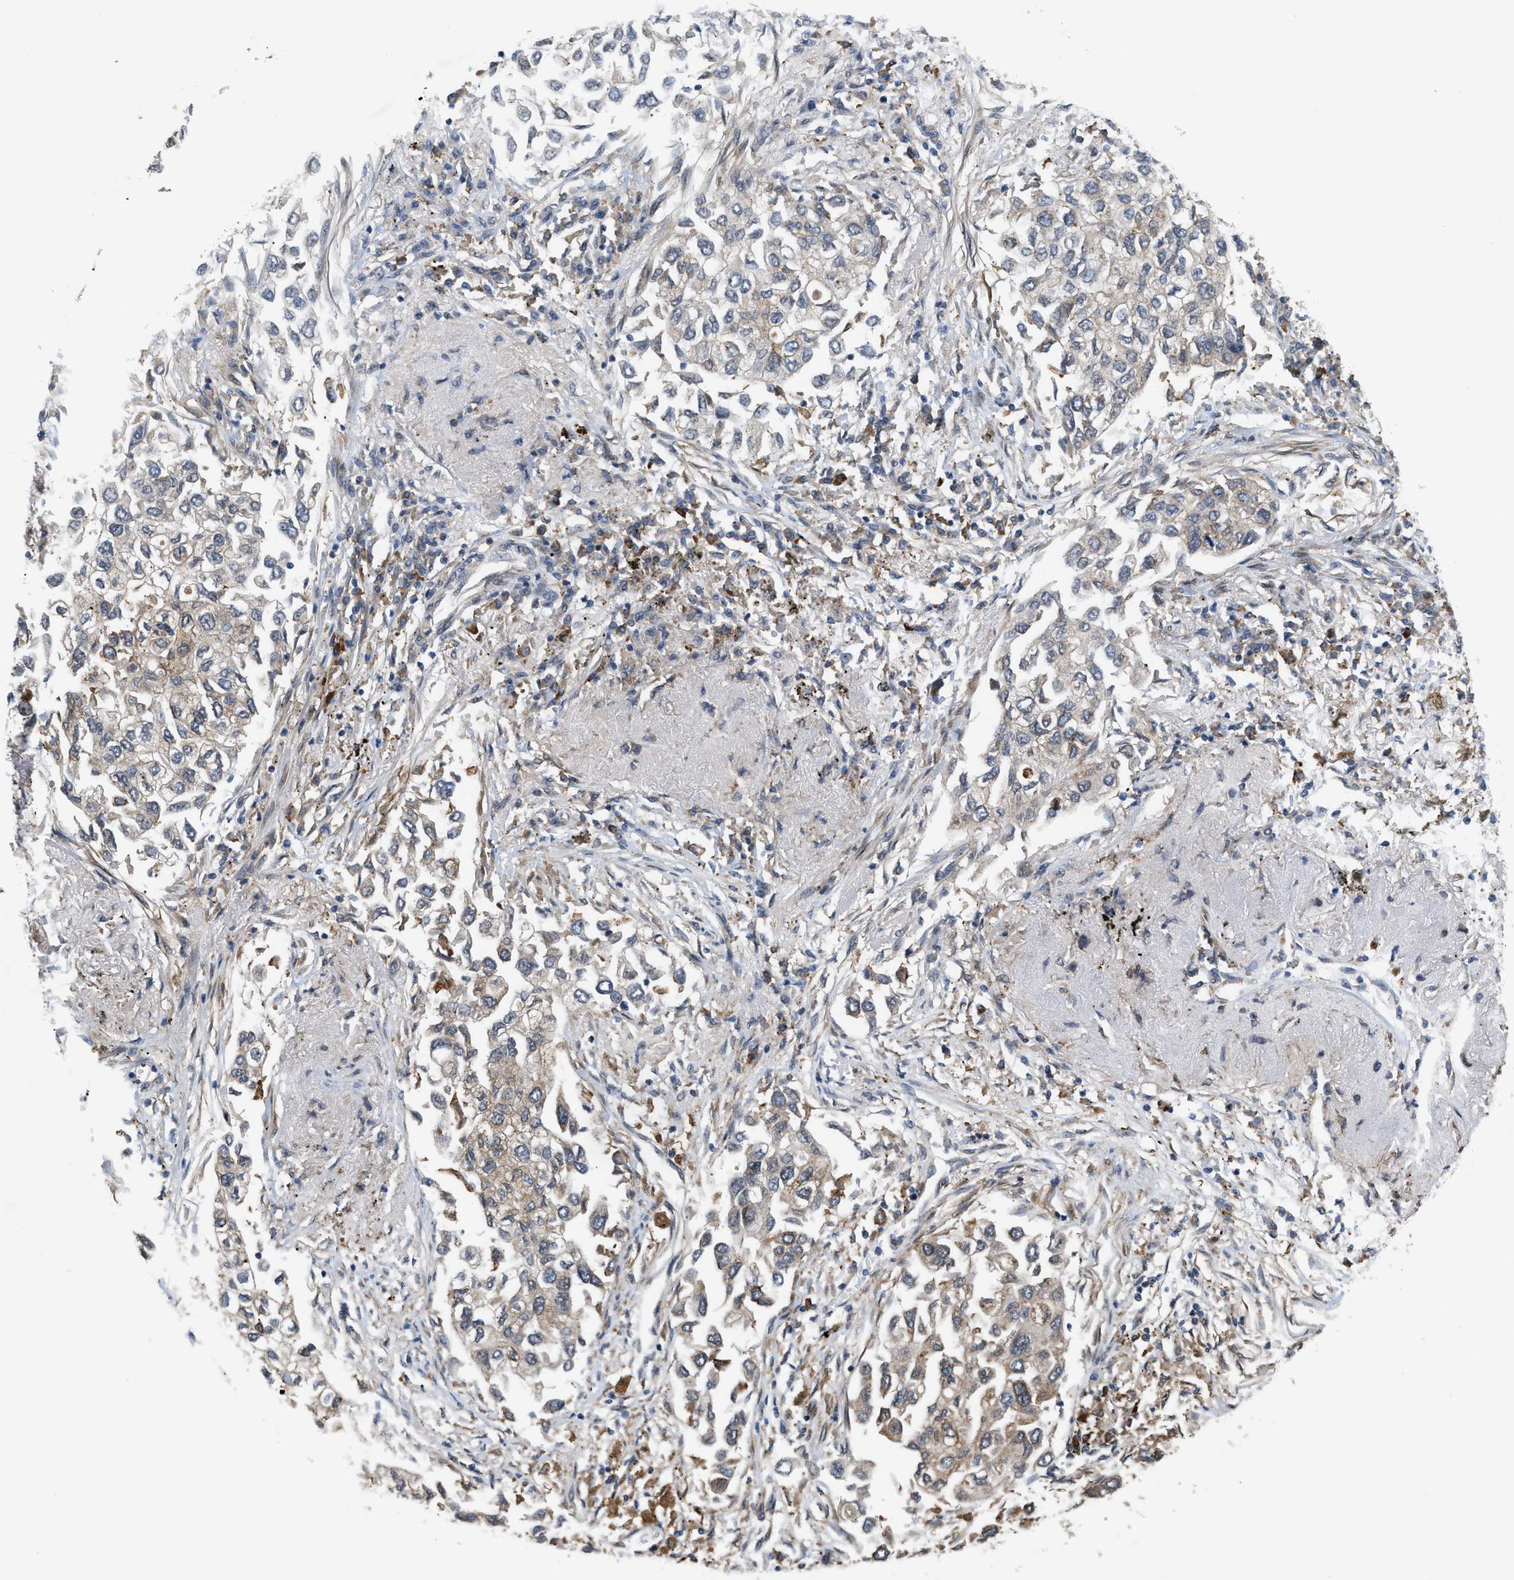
{"staining": {"intensity": "weak", "quantity": "25%-75%", "location": "cytoplasmic/membranous"}, "tissue": "lung cancer", "cell_type": "Tumor cells", "image_type": "cancer", "snomed": [{"axis": "morphology", "description": "Inflammation, NOS"}, {"axis": "morphology", "description": "Adenocarcinoma, NOS"}, {"axis": "topography", "description": "Lung"}], "caption": "Tumor cells exhibit weak cytoplasmic/membranous expression in approximately 25%-75% of cells in lung cancer.", "gene": "MFSD6", "patient": {"sex": "male", "age": 63}}